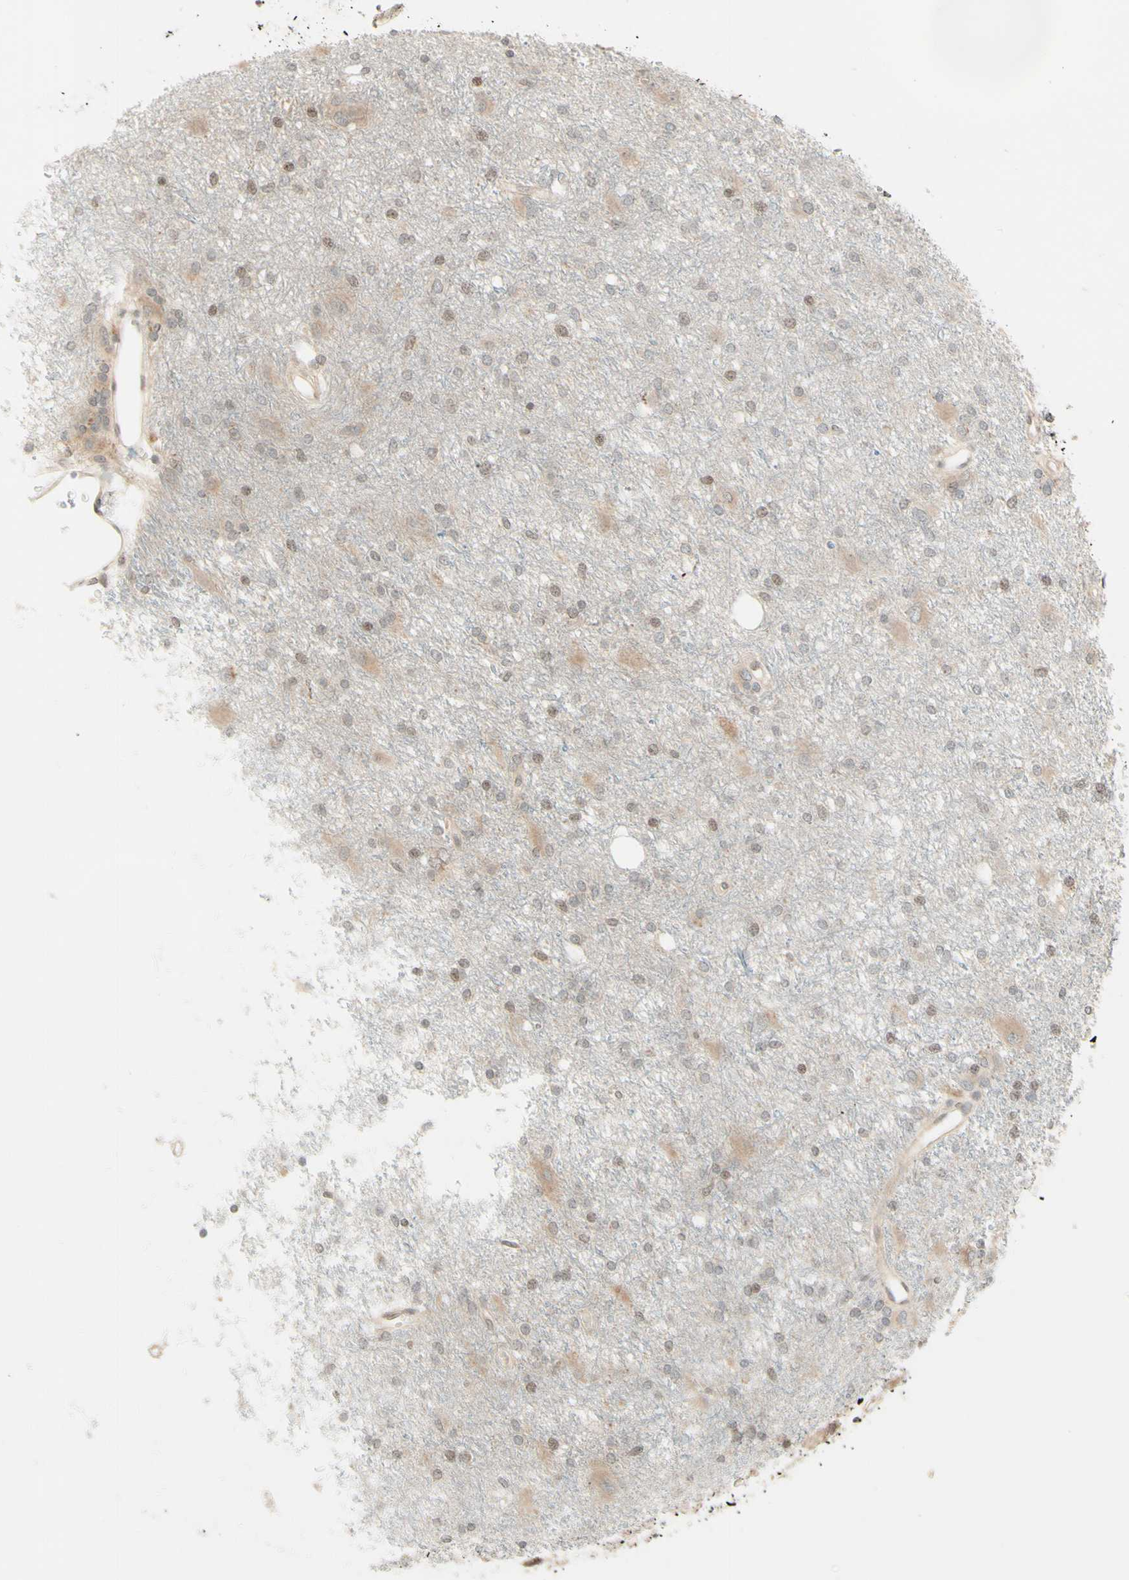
{"staining": {"intensity": "weak", "quantity": "25%-75%", "location": "cytoplasmic/membranous"}, "tissue": "glioma", "cell_type": "Tumor cells", "image_type": "cancer", "snomed": [{"axis": "morphology", "description": "Glioma, malignant, High grade"}, {"axis": "topography", "description": "Brain"}], "caption": "Immunohistochemistry (IHC) of high-grade glioma (malignant) displays low levels of weak cytoplasmic/membranous positivity in approximately 25%-75% of tumor cells. The protein of interest is stained brown, and the nuclei are stained in blue (DAB IHC with brightfield microscopy, high magnification).", "gene": "ZW10", "patient": {"sex": "female", "age": 59}}